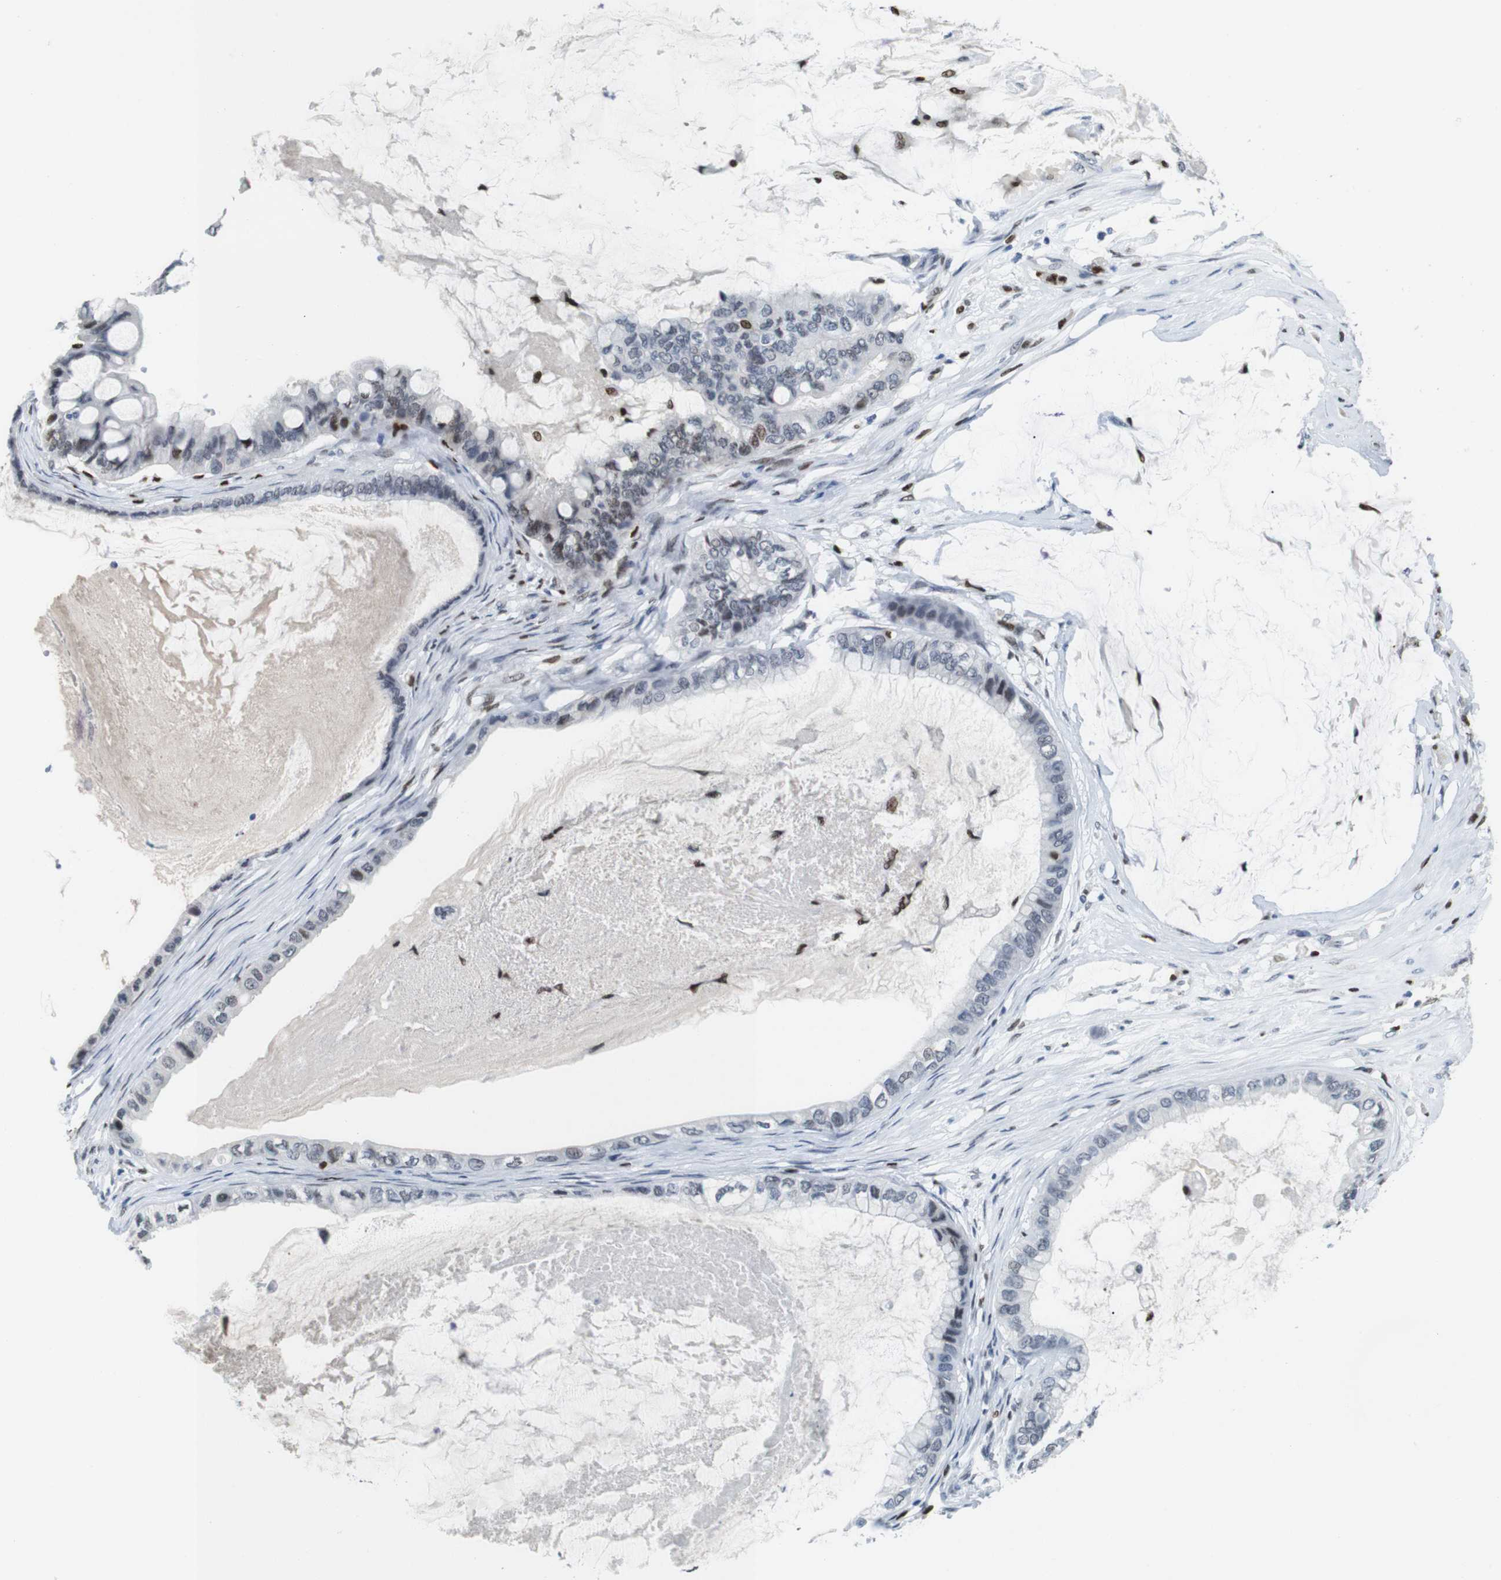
{"staining": {"intensity": "moderate", "quantity": "<25%", "location": "nuclear"}, "tissue": "ovarian cancer", "cell_type": "Tumor cells", "image_type": "cancer", "snomed": [{"axis": "morphology", "description": "Cystadenocarcinoma, mucinous, NOS"}, {"axis": "topography", "description": "Ovary"}], "caption": "Immunohistochemistry (IHC) staining of ovarian cancer (mucinous cystadenocarcinoma), which demonstrates low levels of moderate nuclear staining in about <25% of tumor cells indicating moderate nuclear protein expression. The staining was performed using DAB (3,3'-diaminobenzidine) (brown) for protein detection and nuclei were counterstained in hematoxylin (blue).", "gene": "IRF8", "patient": {"sex": "female", "age": 80}}